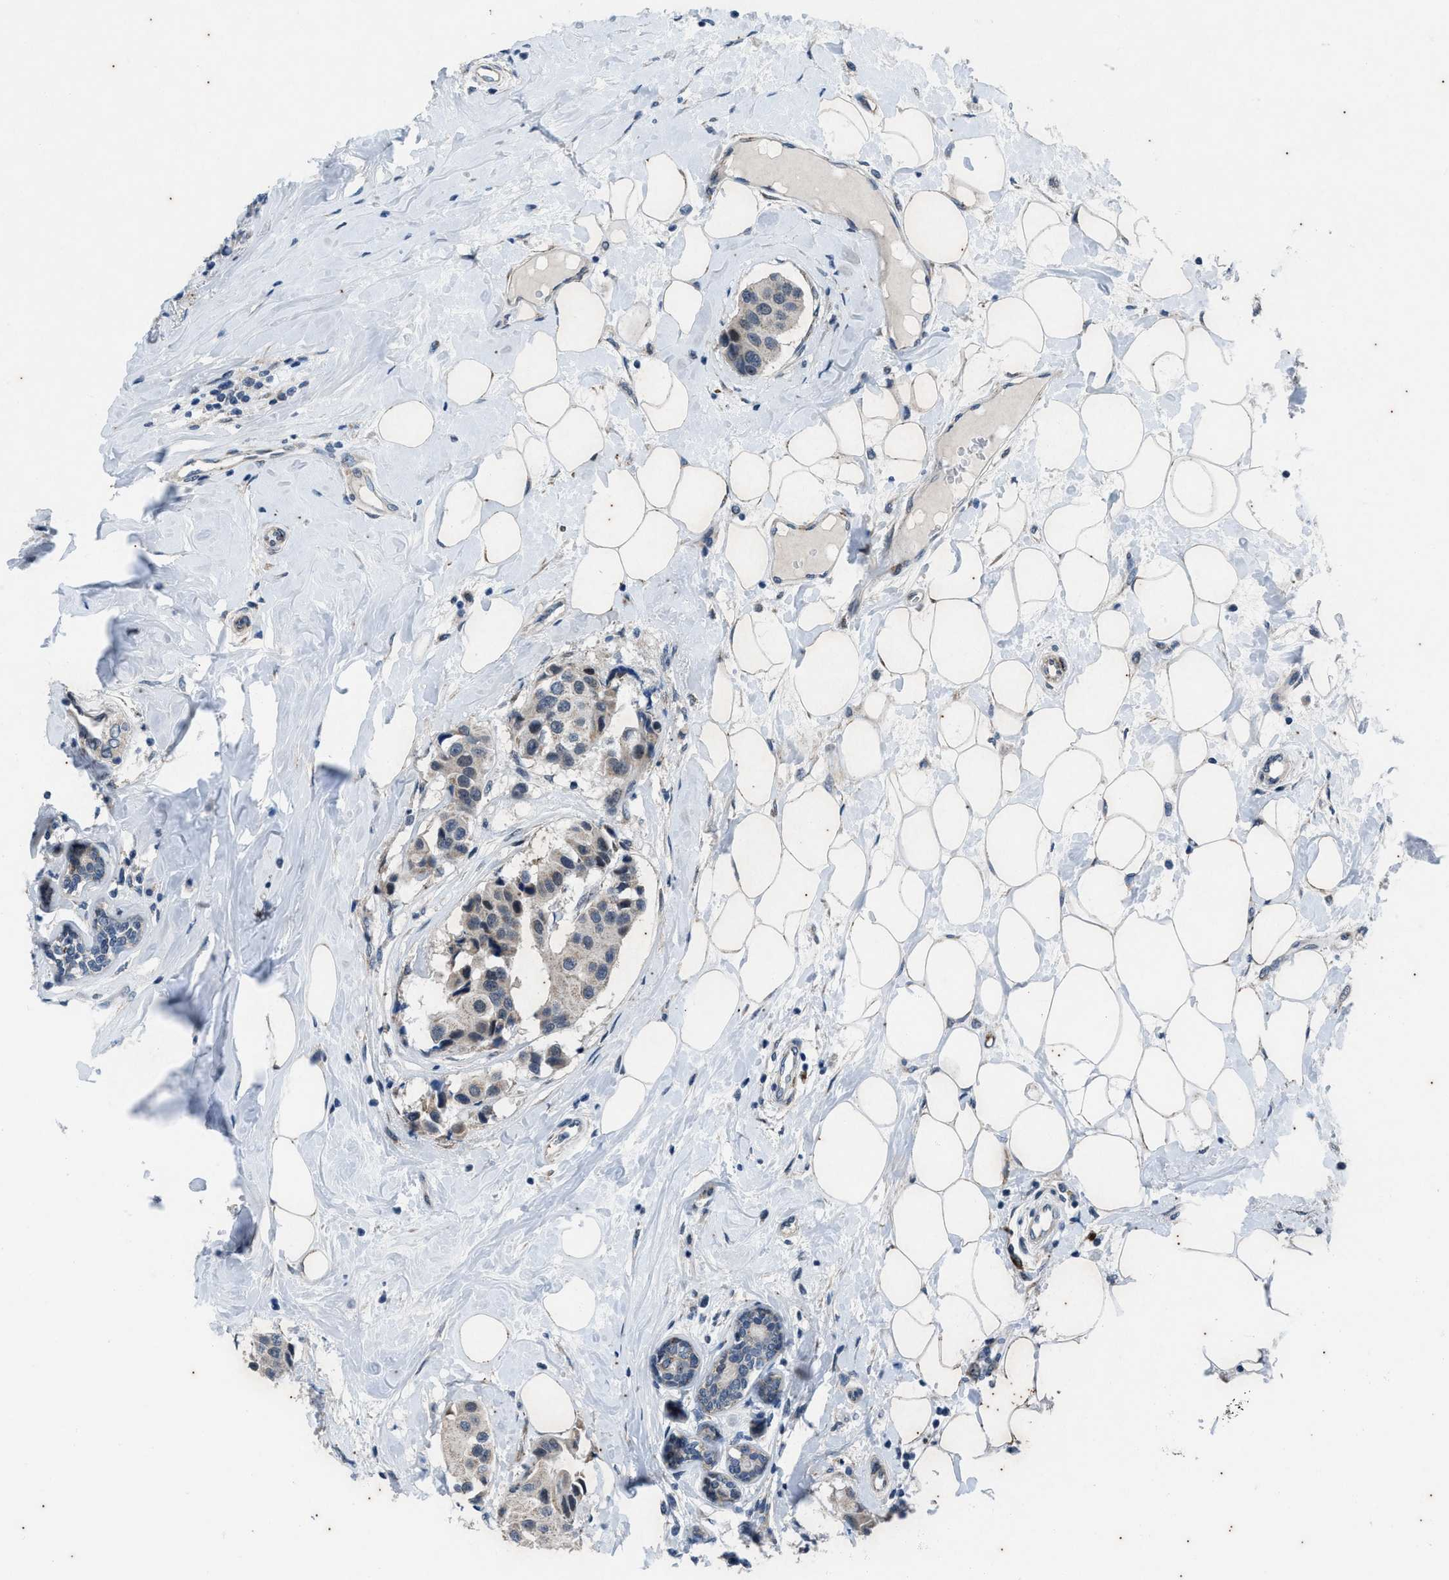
{"staining": {"intensity": "weak", "quantity": "<25%", "location": "cytoplasmic/membranous"}, "tissue": "breast cancer", "cell_type": "Tumor cells", "image_type": "cancer", "snomed": [{"axis": "morphology", "description": "Normal tissue, NOS"}, {"axis": "morphology", "description": "Duct carcinoma"}, {"axis": "topography", "description": "Breast"}], "caption": "Protein analysis of breast cancer demonstrates no significant staining in tumor cells.", "gene": "KIF24", "patient": {"sex": "female", "age": 39}}